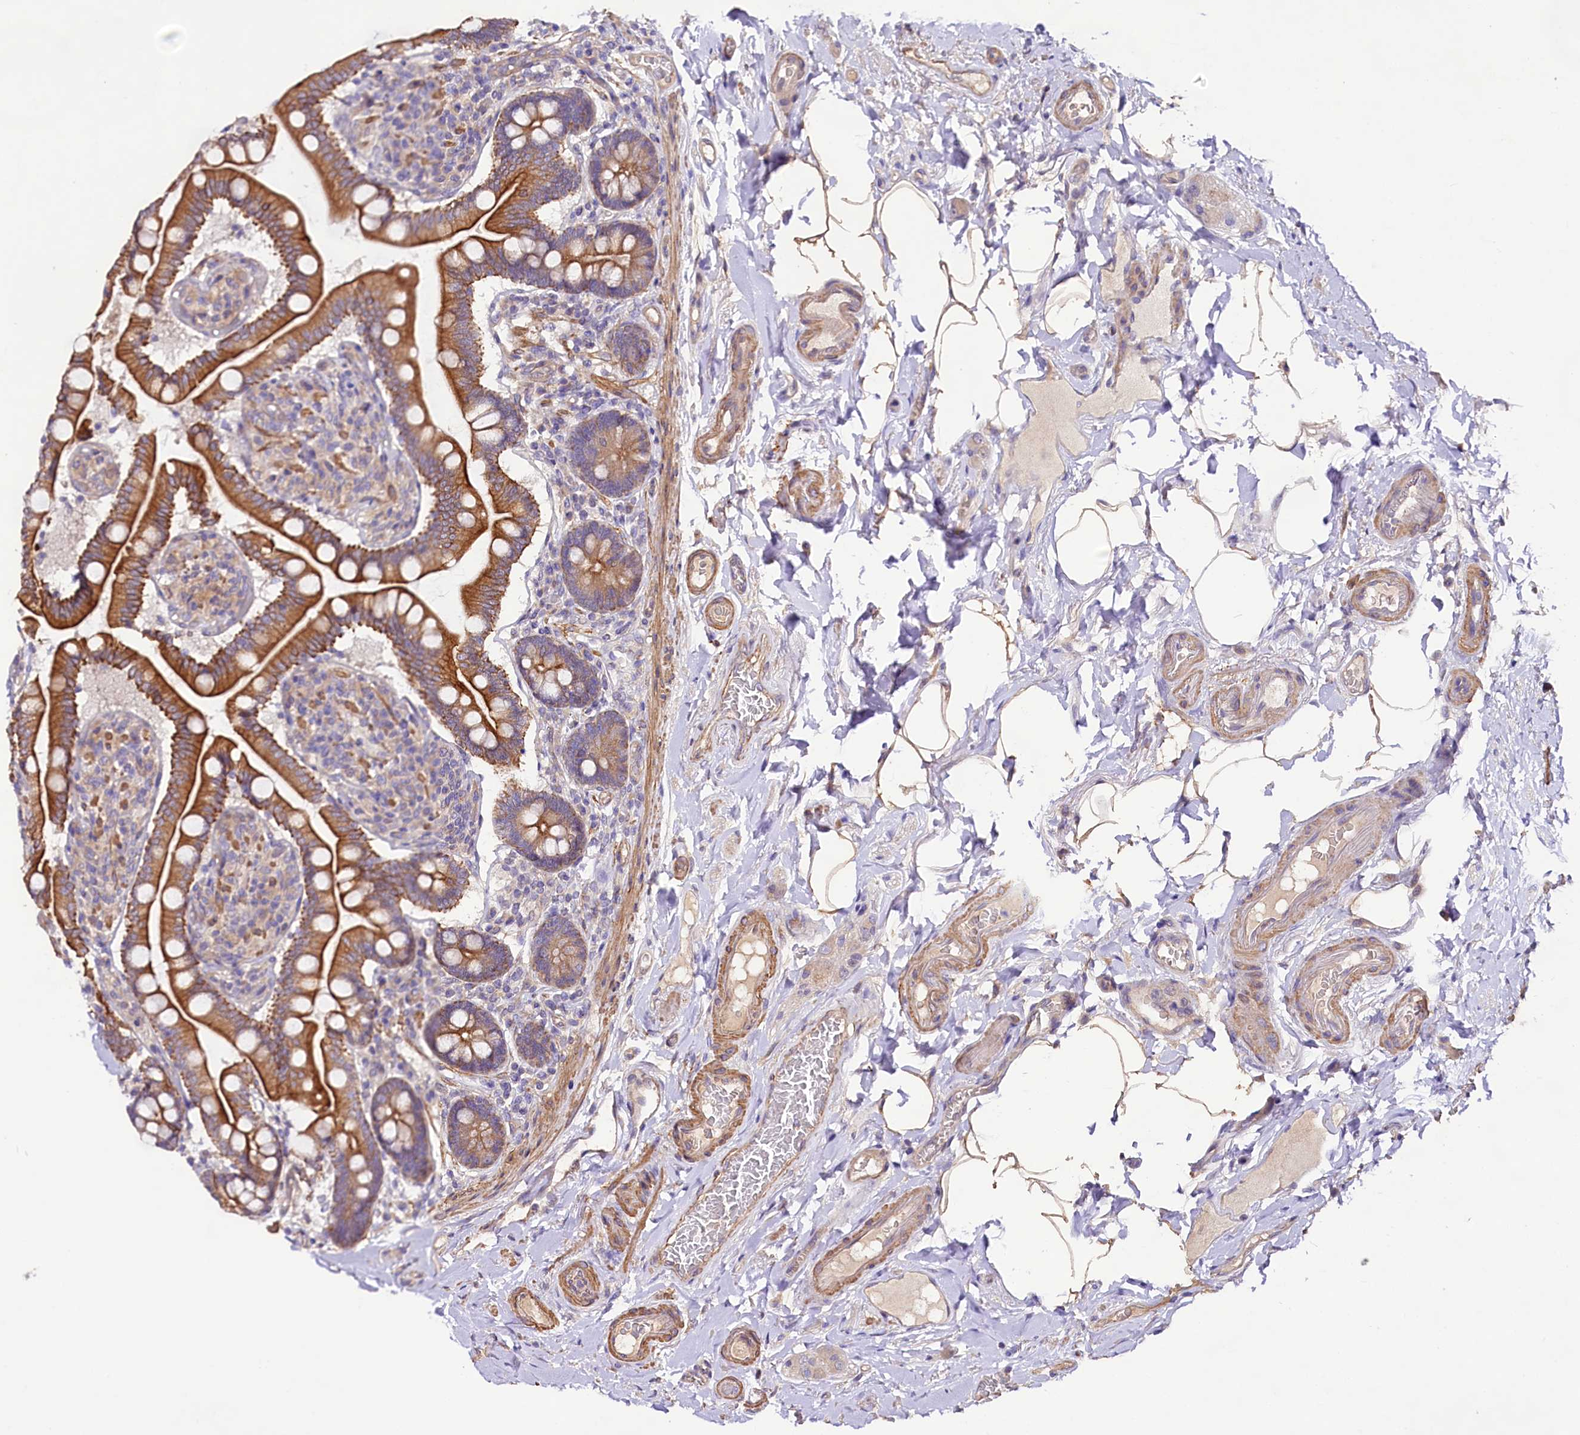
{"staining": {"intensity": "strong", "quantity": ">75%", "location": "cytoplasmic/membranous"}, "tissue": "small intestine", "cell_type": "Glandular cells", "image_type": "normal", "snomed": [{"axis": "morphology", "description": "Normal tissue, NOS"}, {"axis": "topography", "description": "Small intestine"}], "caption": "Protein staining shows strong cytoplasmic/membranous expression in about >75% of glandular cells in benign small intestine. The protein is stained brown, and the nuclei are stained in blue (DAB IHC with brightfield microscopy, high magnification).", "gene": "VPS11", "patient": {"sex": "female", "age": 64}}